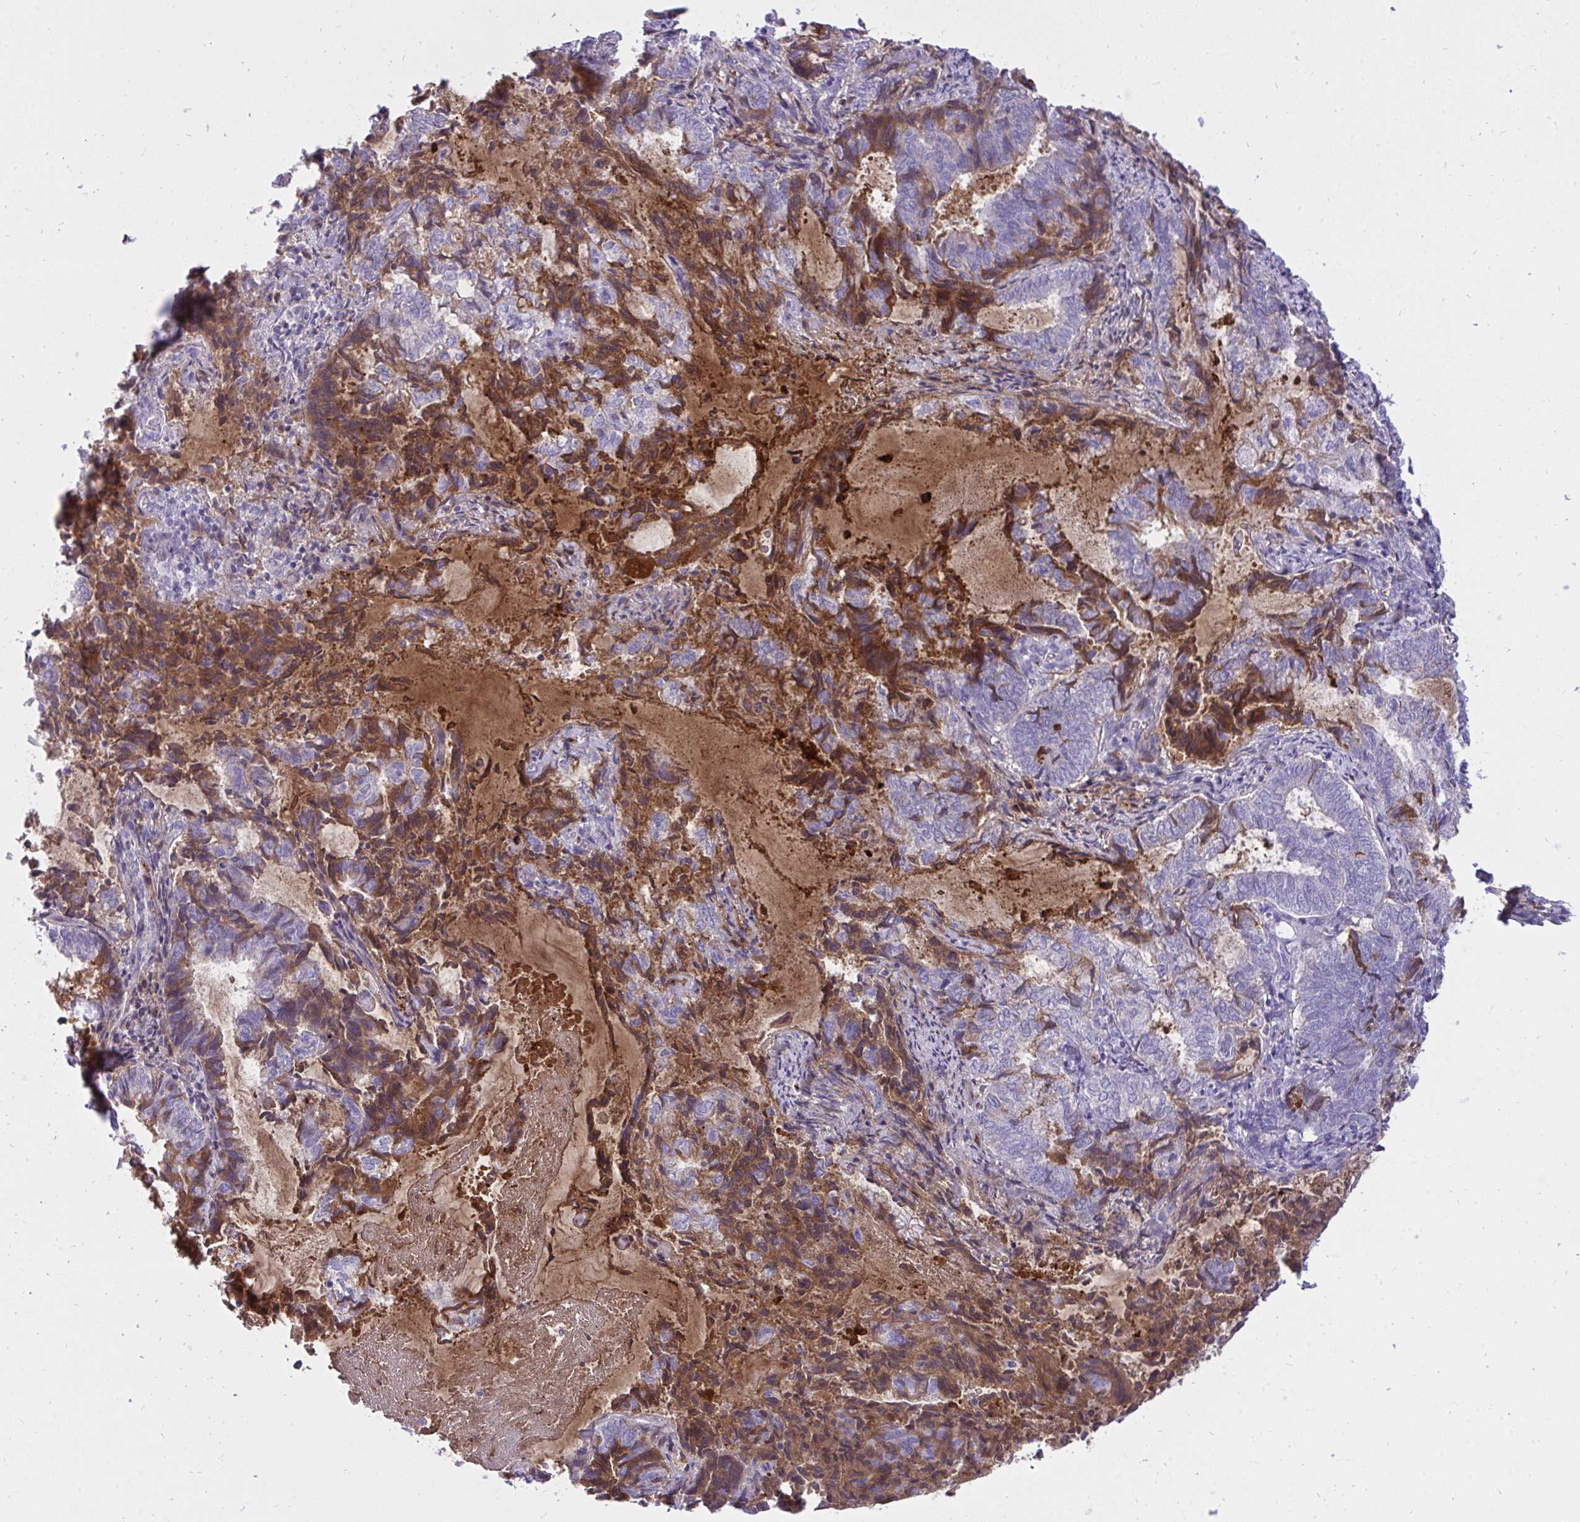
{"staining": {"intensity": "moderate", "quantity": "25%-75%", "location": "cytoplasmic/membranous"}, "tissue": "endometrial cancer", "cell_type": "Tumor cells", "image_type": "cancer", "snomed": [{"axis": "morphology", "description": "Adenocarcinoma, NOS"}, {"axis": "topography", "description": "Endometrium"}], "caption": "There is medium levels of moderate cytoplasmic/membranous positivity in tumor cells of adenocarcinoma (endometrial), as demonstrated by immunohistochemical staining (brown color).", "gene": "F2", "patient": {"sex": "female", "age": 80}}